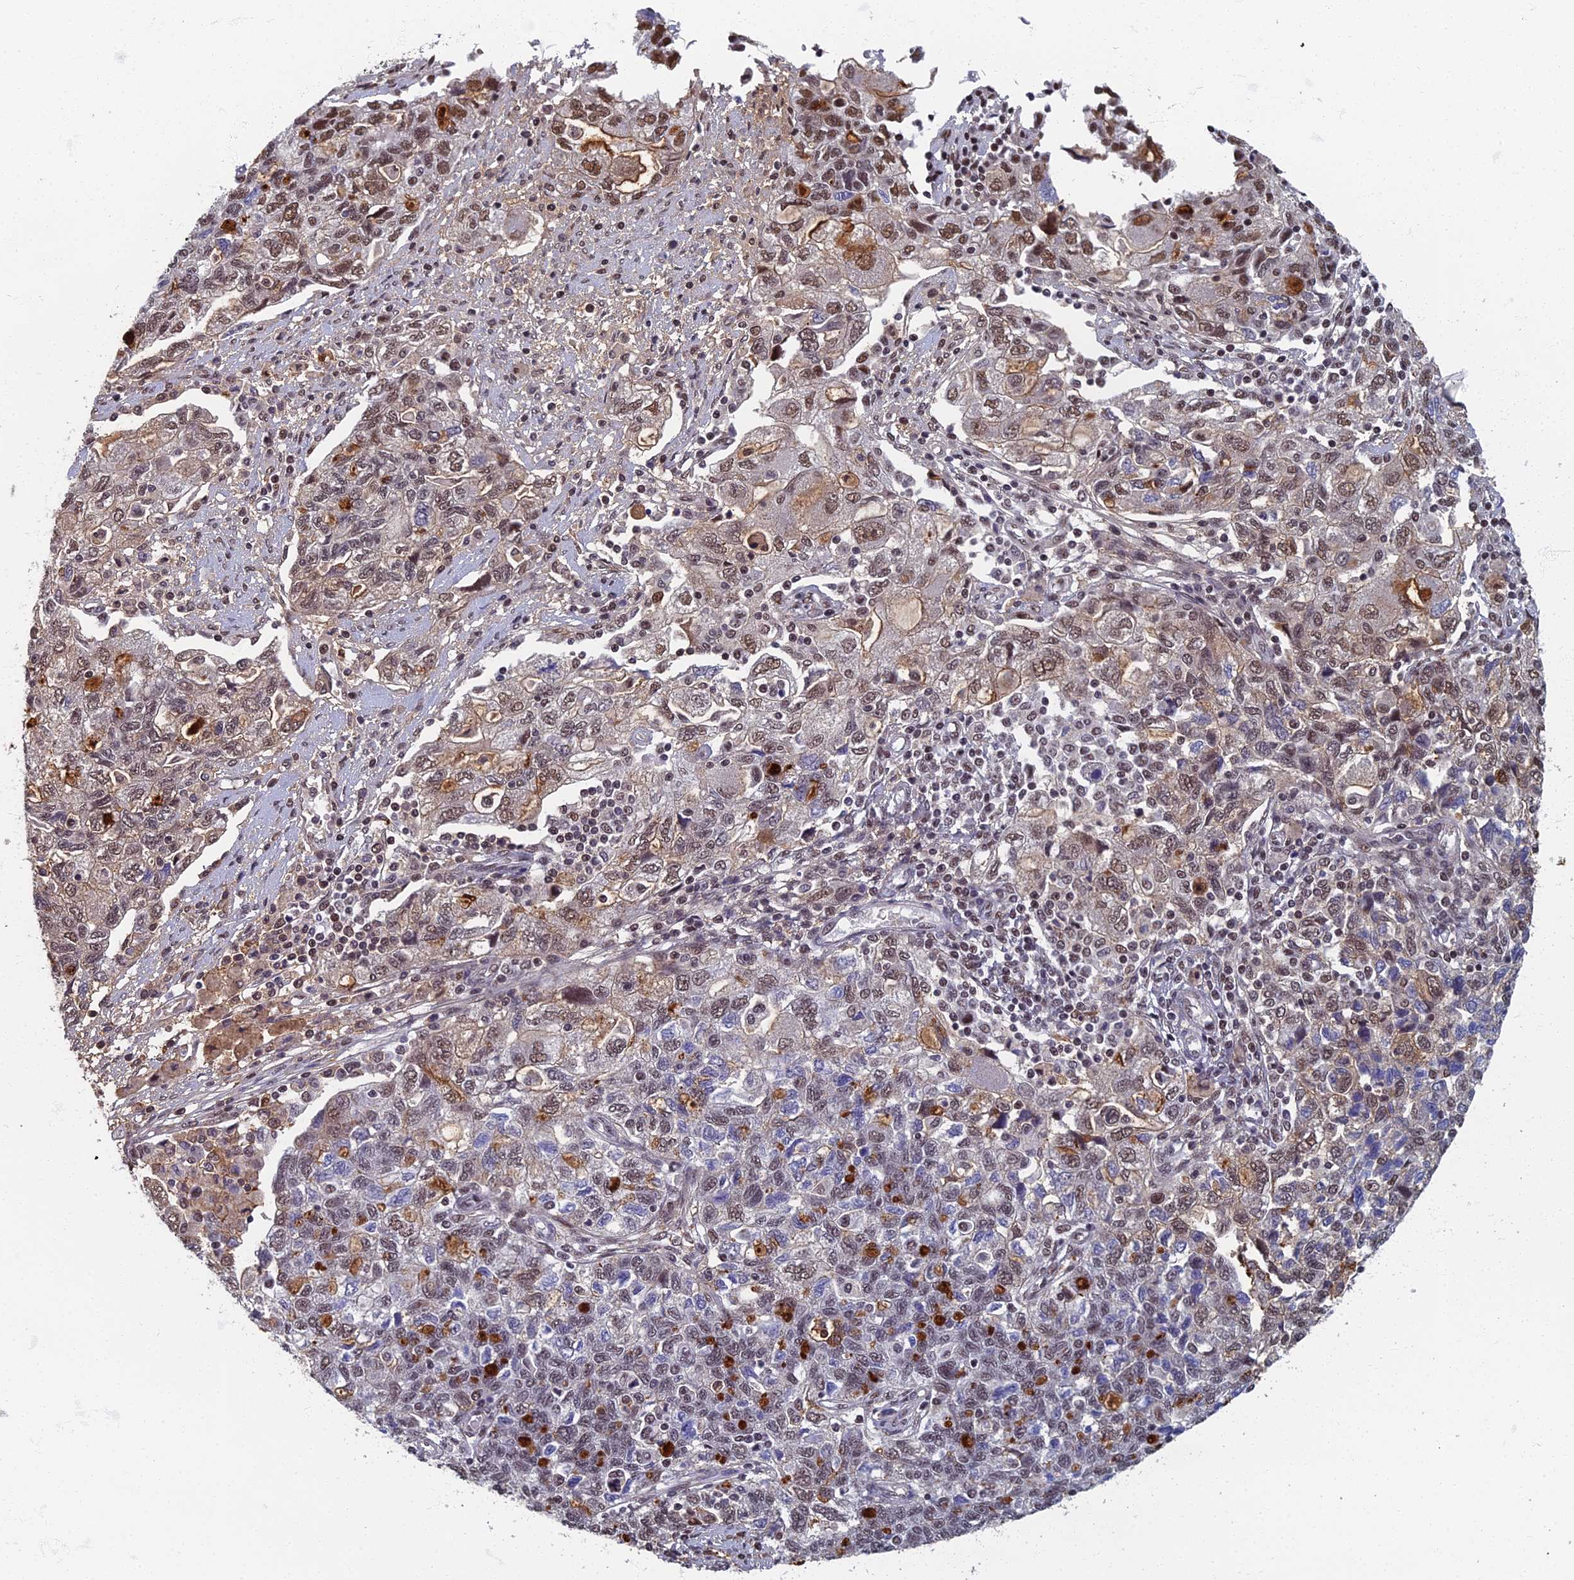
{"staining": {"intensity": "moderate", "quantity": ">75%", "location": "cytoplasmic/membranous,nuclear"}, "tissue": "ovarian cancer", "cell_type": "Tumor cells", "image_type": "cancer", "snomed": [{"axis": "morphology", "description": "Carcinoma, NOS"}, {"axis": "morphology", "description": "Cystadenocarcinoma, serous, NOS"}, {"axis": "topography", "description": "Ovary"}], "caption": "High-magnification brightfield microscopy of ovarian cancer stained with DAB (3,3'-diaminobenzidine) (brown) and counterstained with hematoxylin (blue). tumor cells exhibit moderate cytoplasmic/membranous and nuclear staining is appreciated in approximately>75% of cells.", "gene": "TAF13", "patient": {"sex": "female", "age": 69}}